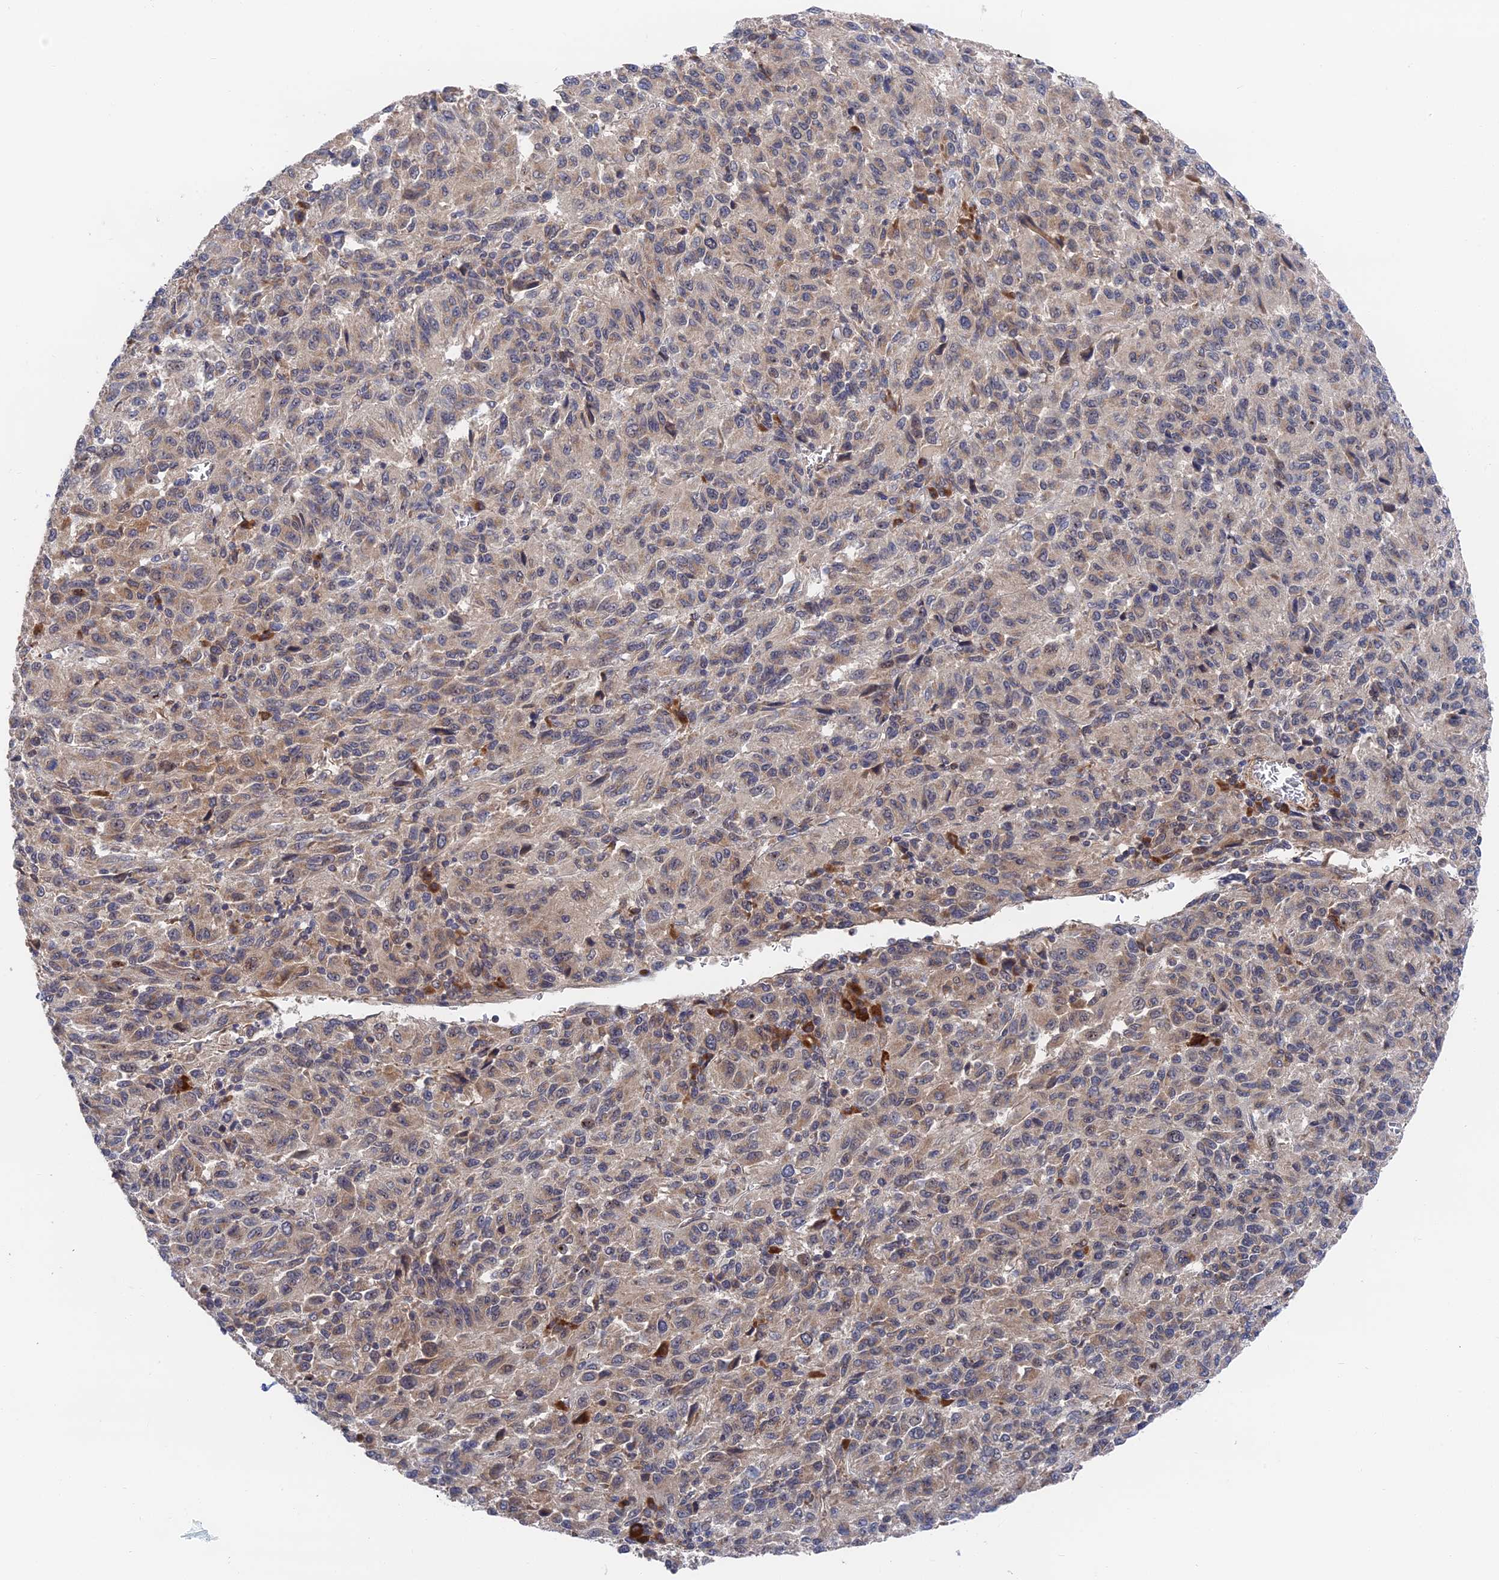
{"staining": {"intensity": "weak", "quantity": "<25%", "location": "cytoplasmic/membranous"}, "tissue": "melanoma", "cell_type": "Tumor cells", "image_type": "cancer", "snomed": [{"axis": "morphology", "description": "Malignant melanoma, Metastatic site"}, {"axis": "topography", "description": "Lung"}], "caption": "DAB (3,3'-diaminobenzidine) immunohistochemical staining of melanoma demonstrates no significant staining in tumor cells.", "gene": "ZNF320", "patient": {"sex": "male", "age": 64}}